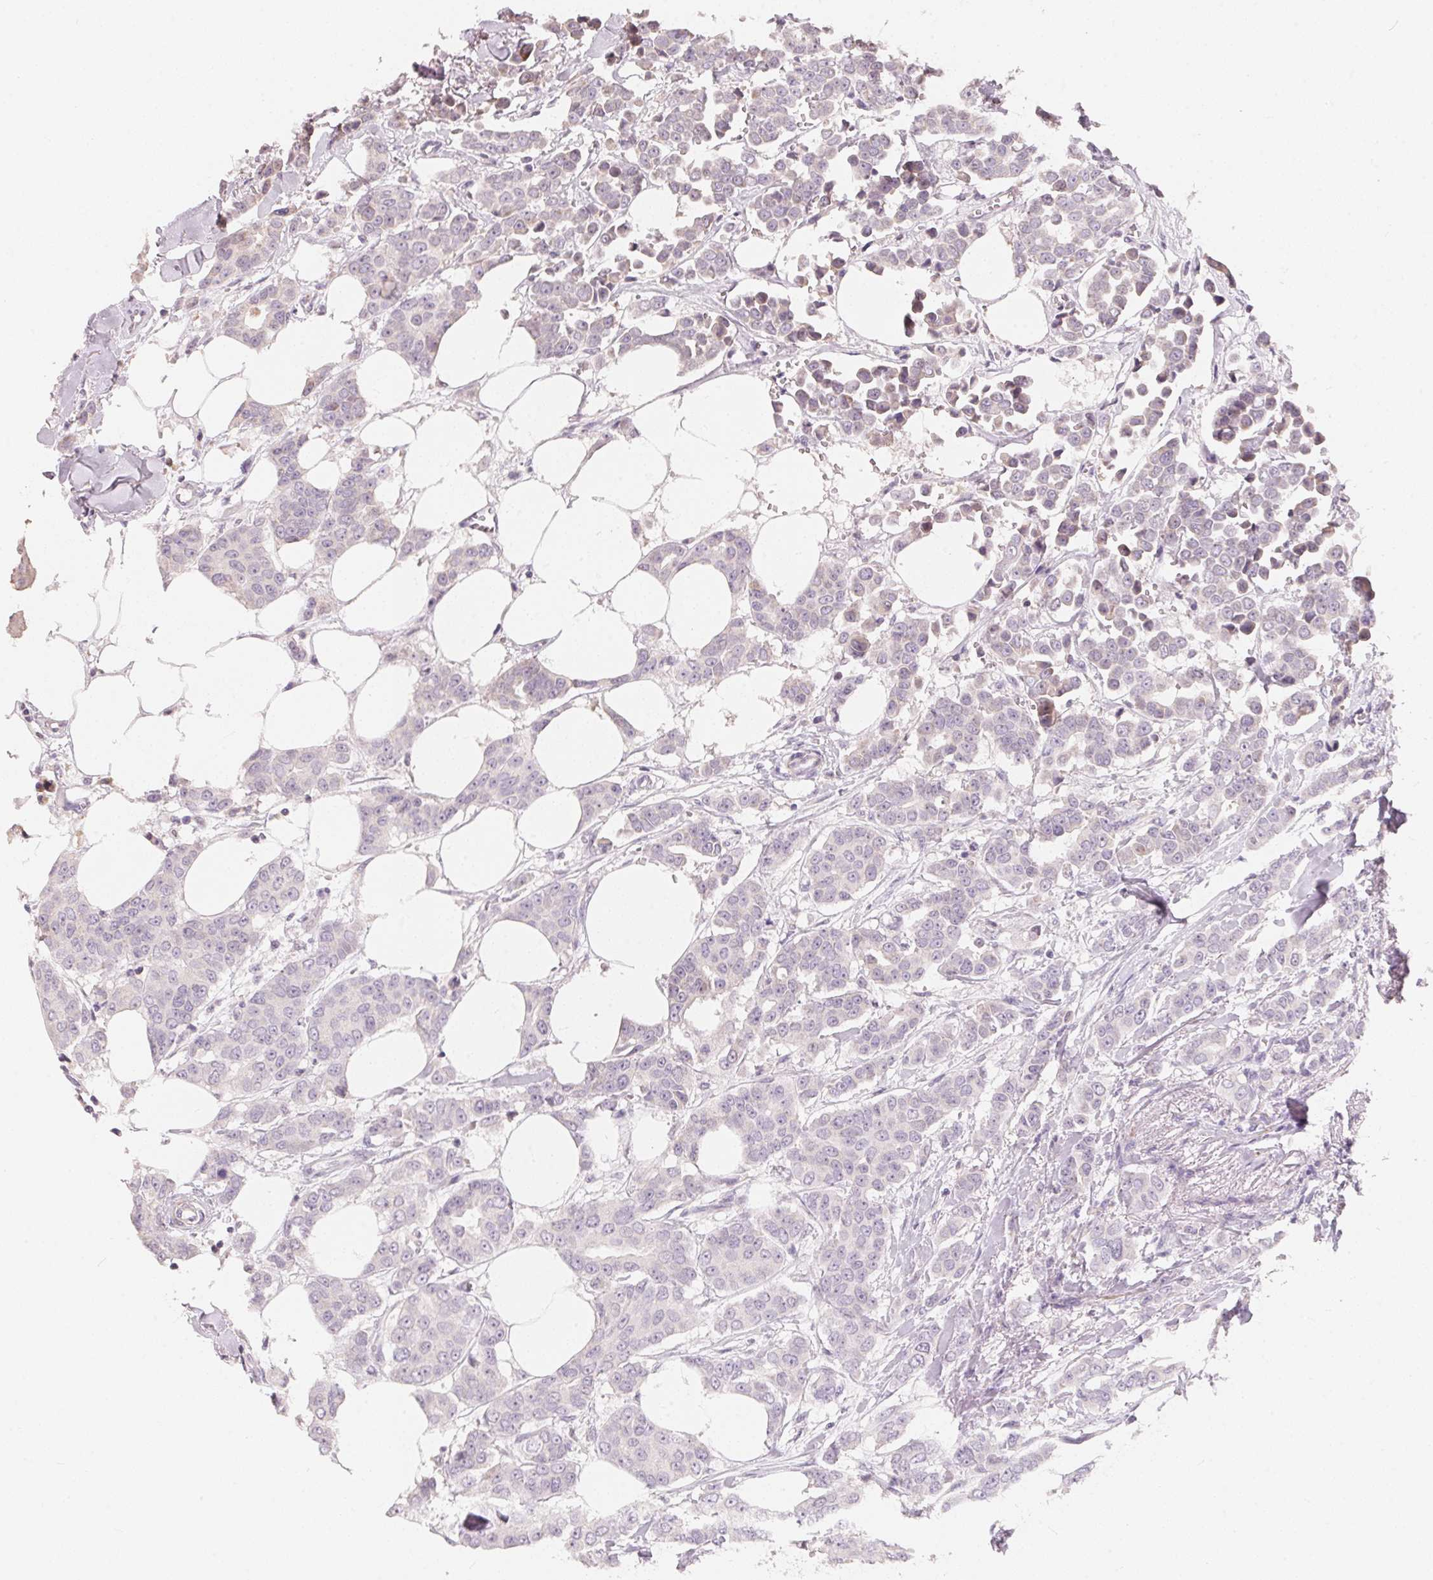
{"staining": {"intensity": "negative", "quantity": "none", "location": "none"}, "tissue": "breast cancer", "cell_type": "Tumor cells", "image_type": "cancer", "snomed": [{"axis": "morphology", "description": "Duct carcinoma"}, {"axis": "topography", "description": "Breast"}], "caption": "Tumor cells are negative for protein expression in human invasive ductal carcinoma (breast).", "gene": "TP53AIP1", "patient": {"sex": "female", "age": 94}}